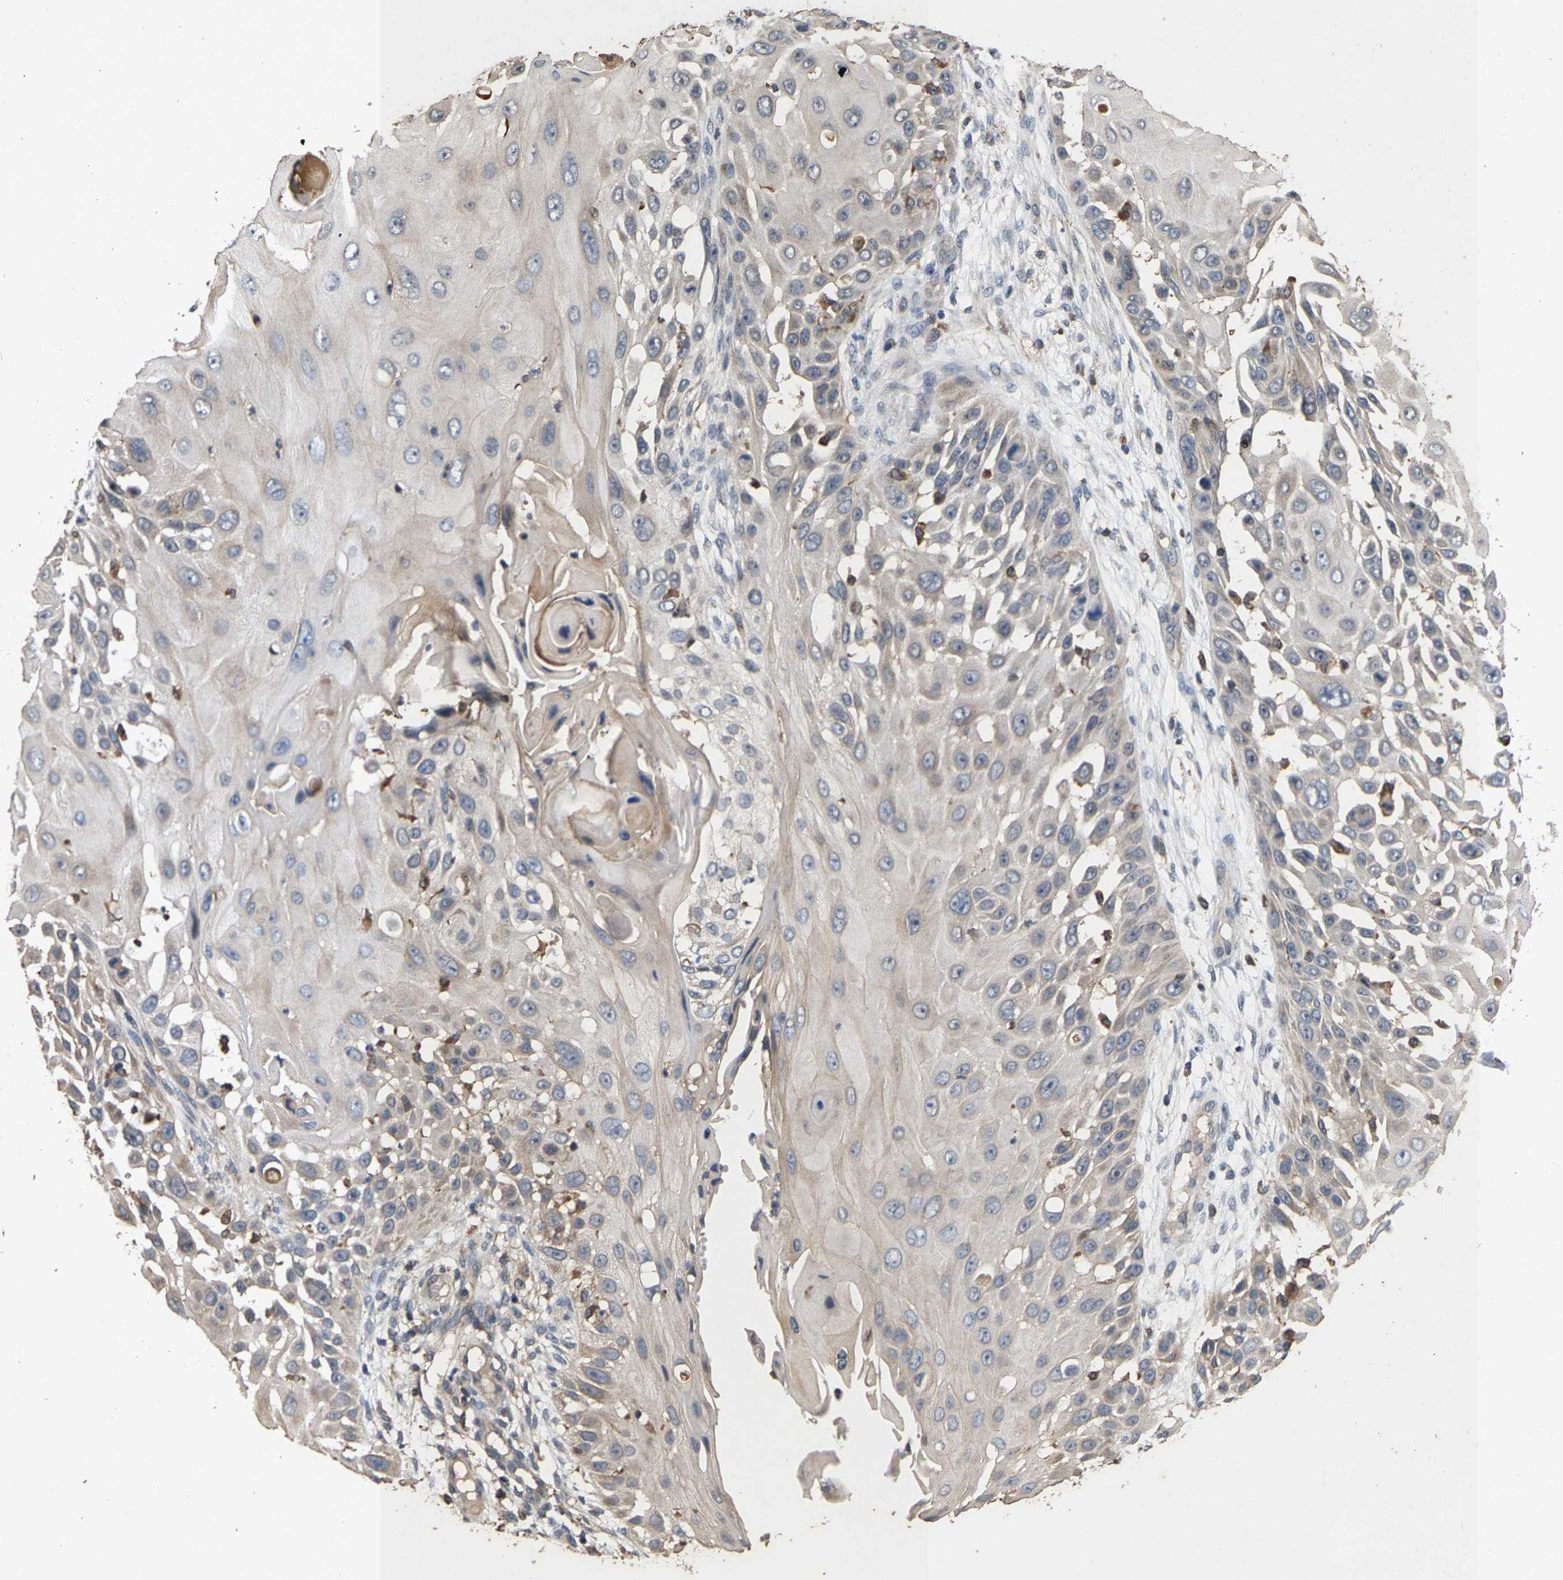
{"staining": {"intensity": "negative", "quantity": "none", "location": "none"}, "tissue": "skin cancer", "cell_type": "Tumor cells", "image_type": "cancer", "snomed": [{"axis": "morphology", "description": "Squamous cell carcinoma, NOS"}, {"axis": "topography", "description": "Skin"}], "caption": "DAB immunohistochemical staining of skin squamous cell carcinoma exhibits no significant staining in tumor cells.", "gene": "TDRKH", "patient": {"sex": "female", "age": 44}}